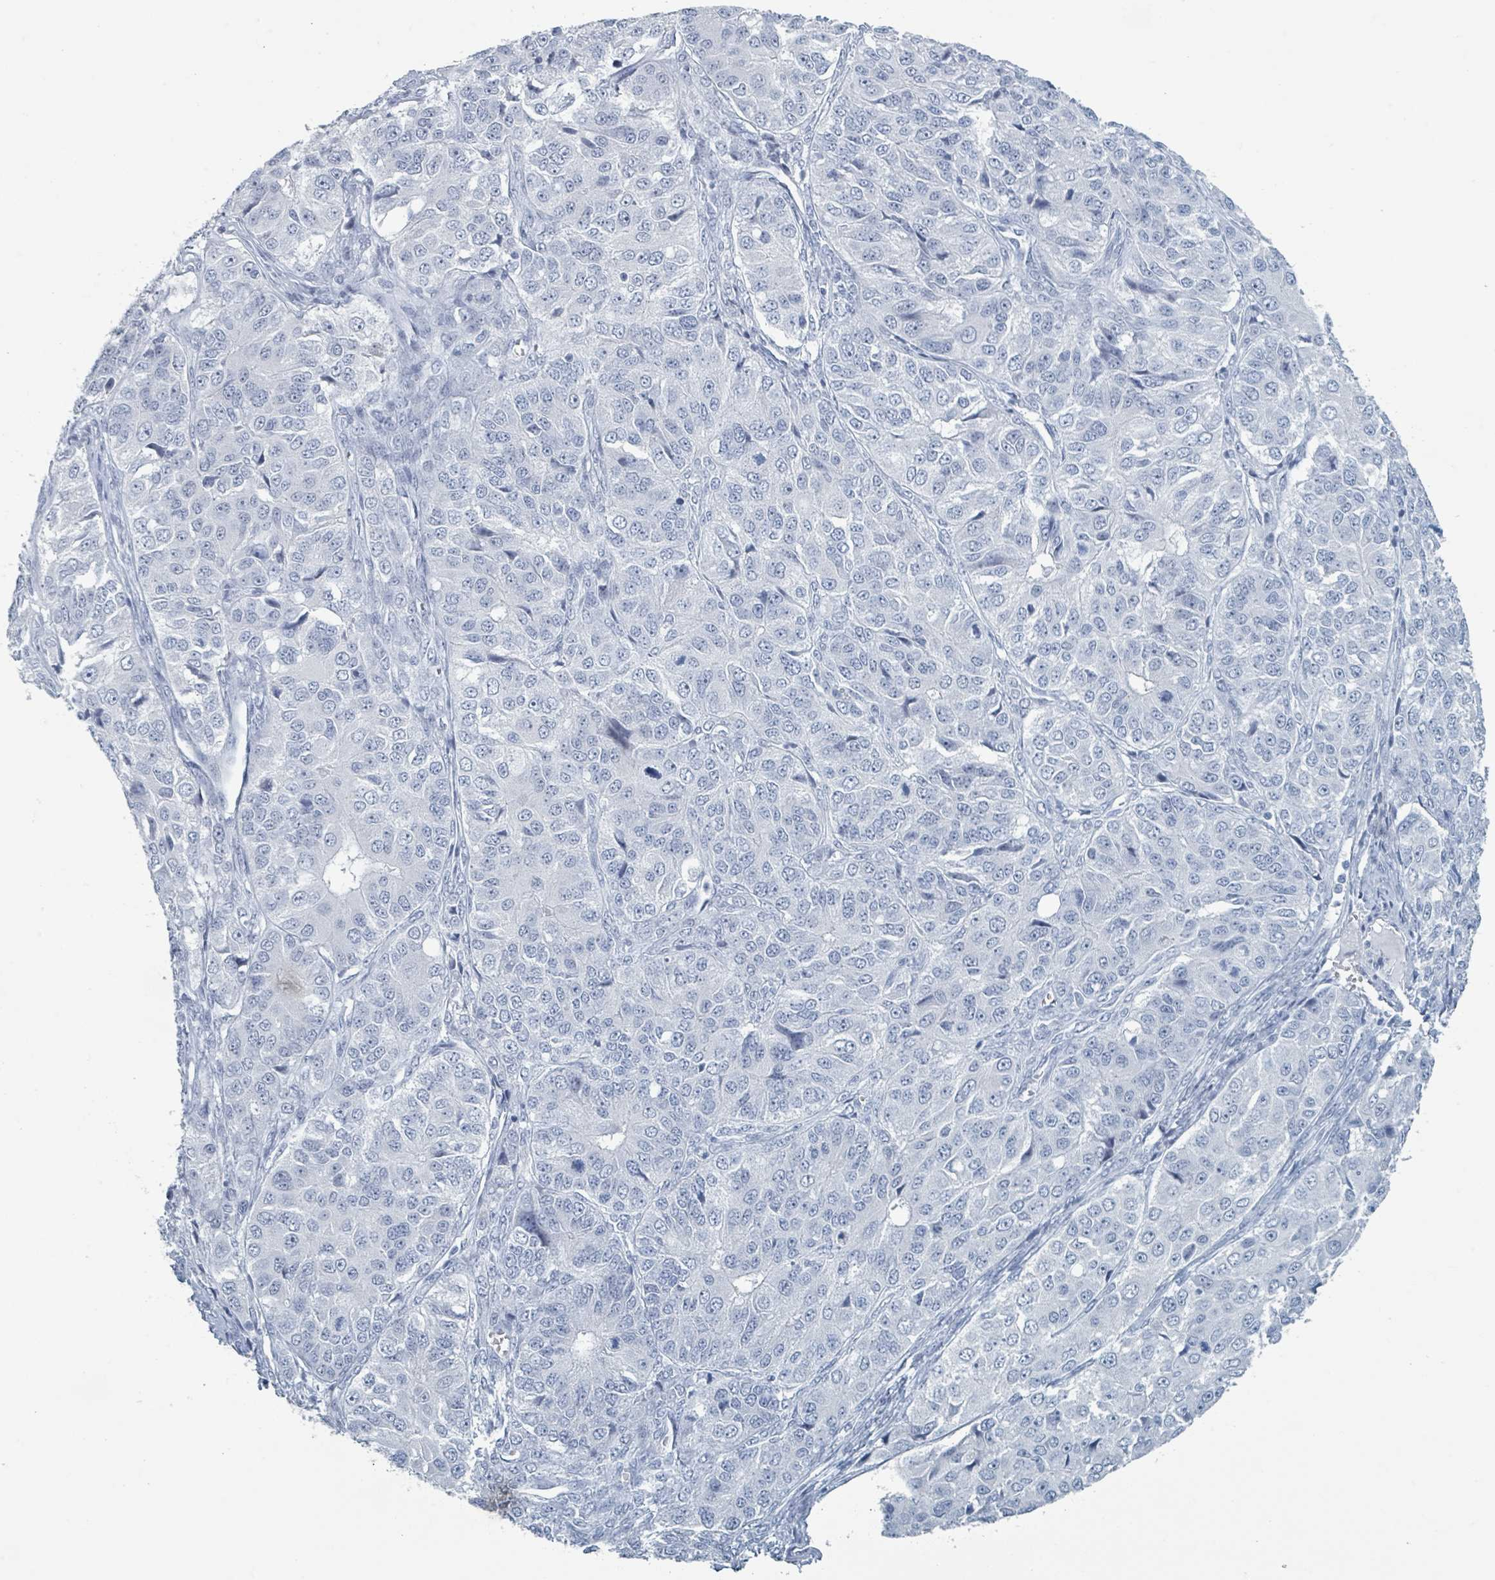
{"staining": {"intensity": "negative", "quantity": "none", "location": "none"}, "tissue": "ovarian cancer", "cell_type": "Tumor cells", "image_type": "cancer", "snomed": [{"axis": "morphology", "description": "Carcinoma, endometroid"}, {"axis": "topography", "description": "Ovary"}], "caption": "This photomicrograph is of ovarian cancer (endometroid carcinoma) stained with IHC to label a protein in brown with the nuclei are counter-stained blue. There is no staining in tumor cells.", "gene": "GPR15LG", "patient": {"sex": "female", "age": 51}}